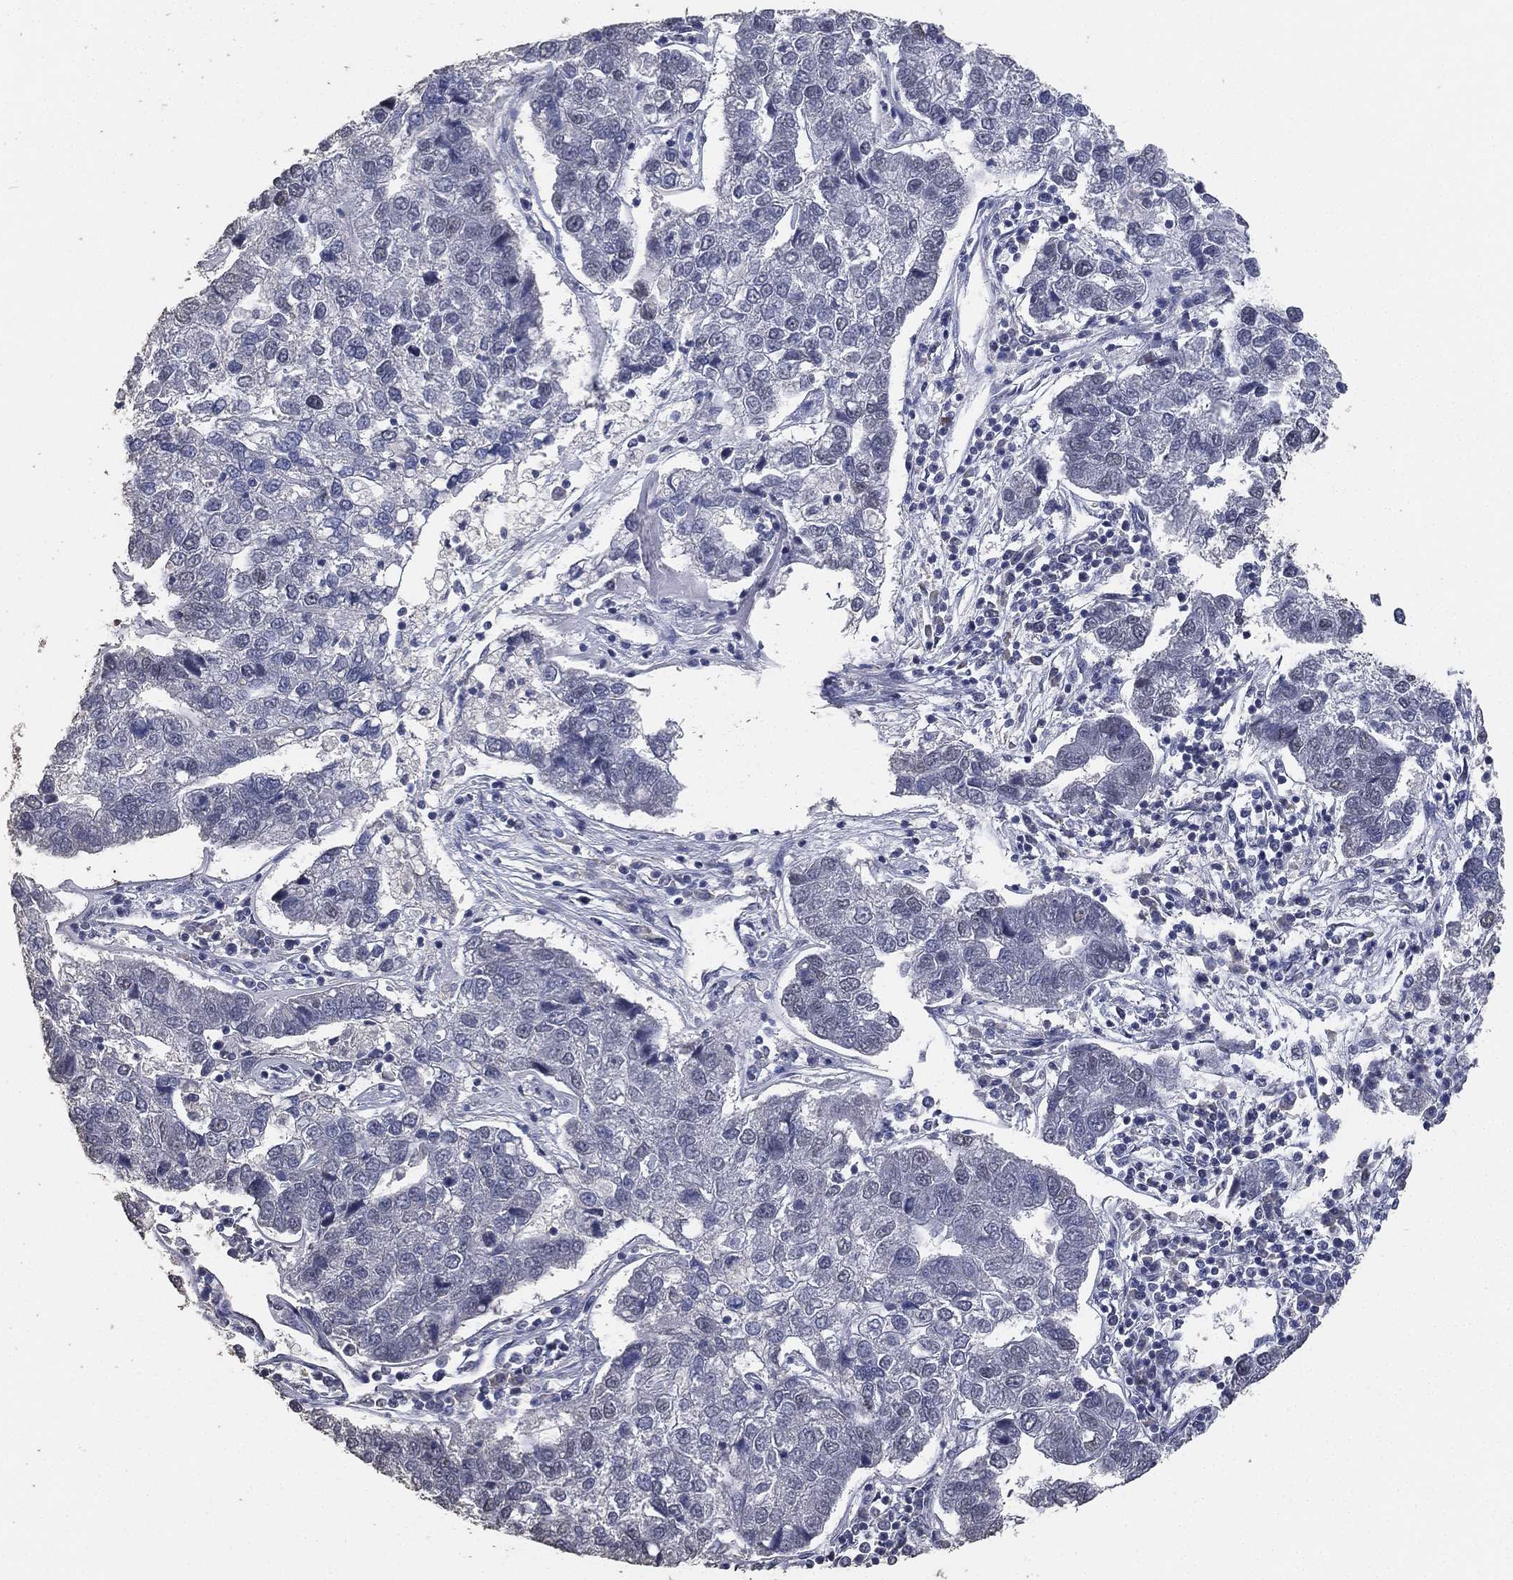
{"staining": {"intensity": "negative", "quantity": "none", "location": "none"}, "tissue": "pancreatic cancer", "cell_type": "Tumor cells", "image_type": "cancer", "snomed": [{"axis": "morphology", "description": "Adenocarcinoma, NOS"}, {"axis": "topography", "description": "Pancreas"}], "caption": "Micrograph shows no protein expression in tumor cells of pancreatic cancer (adenocarcinoma) tissue.", "gene": "DSG1", "patient": {"sex": "female", "age": 61}}